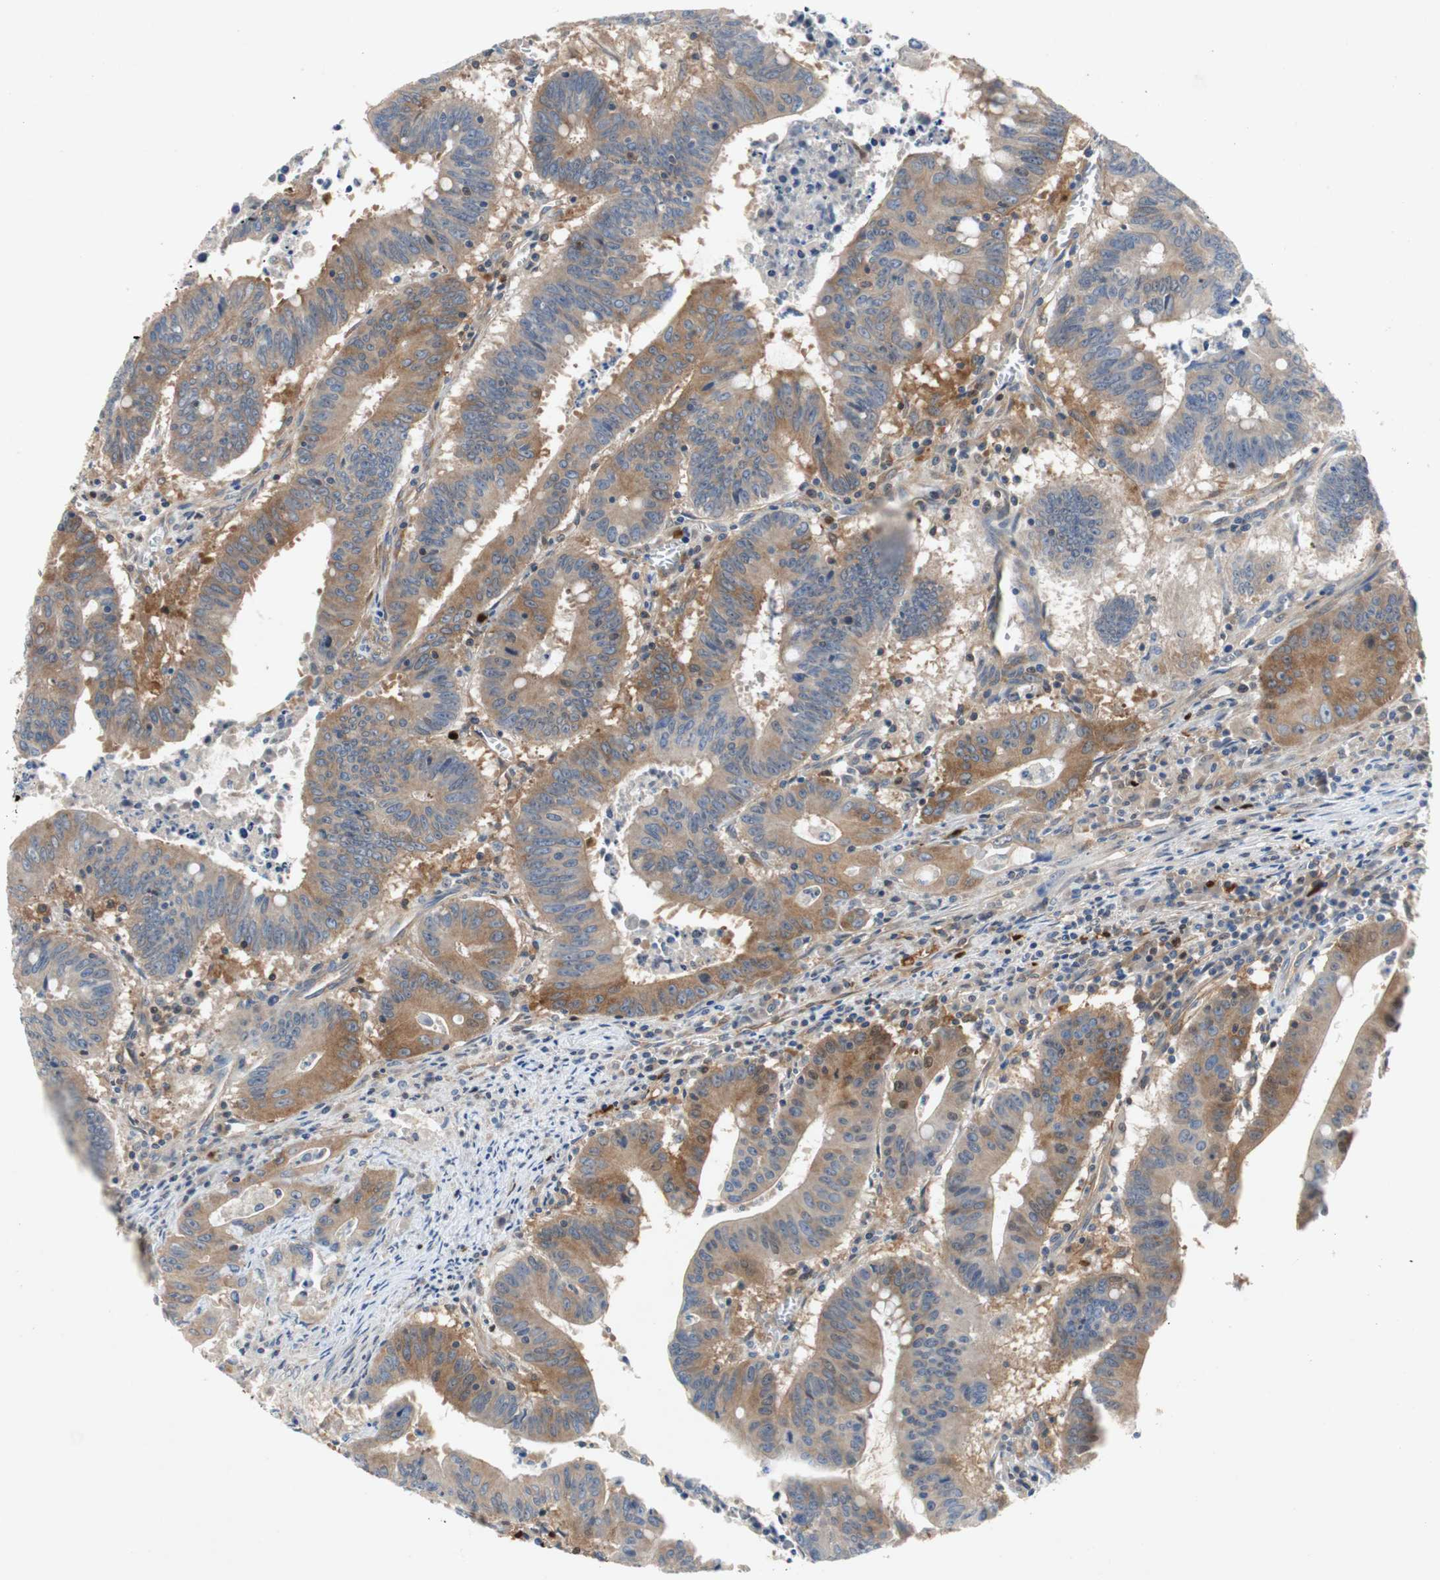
{"staining": {"intensity": "moderate", "quantity": "25%-75%", "location": "cytoplasmic/membranous"}, "tissue": "colorectal cancer", "cell_type": "Tumor cells", "image_type": "cancer", "snomed": [{"axis": "morphology", "description": "Adenocarcinoma, NOS"}, {"axis": "topography", "description": "Colon"}], "caption": "Immunohistochemical staining of human colorectal adenocarcinoma exhibits medium levels of moderate cytoplasmic/membranous protein staining in about 25%-75% of tumor cells.", "gene": "RELB", "patient": {"sex": "male", "age": 45}}